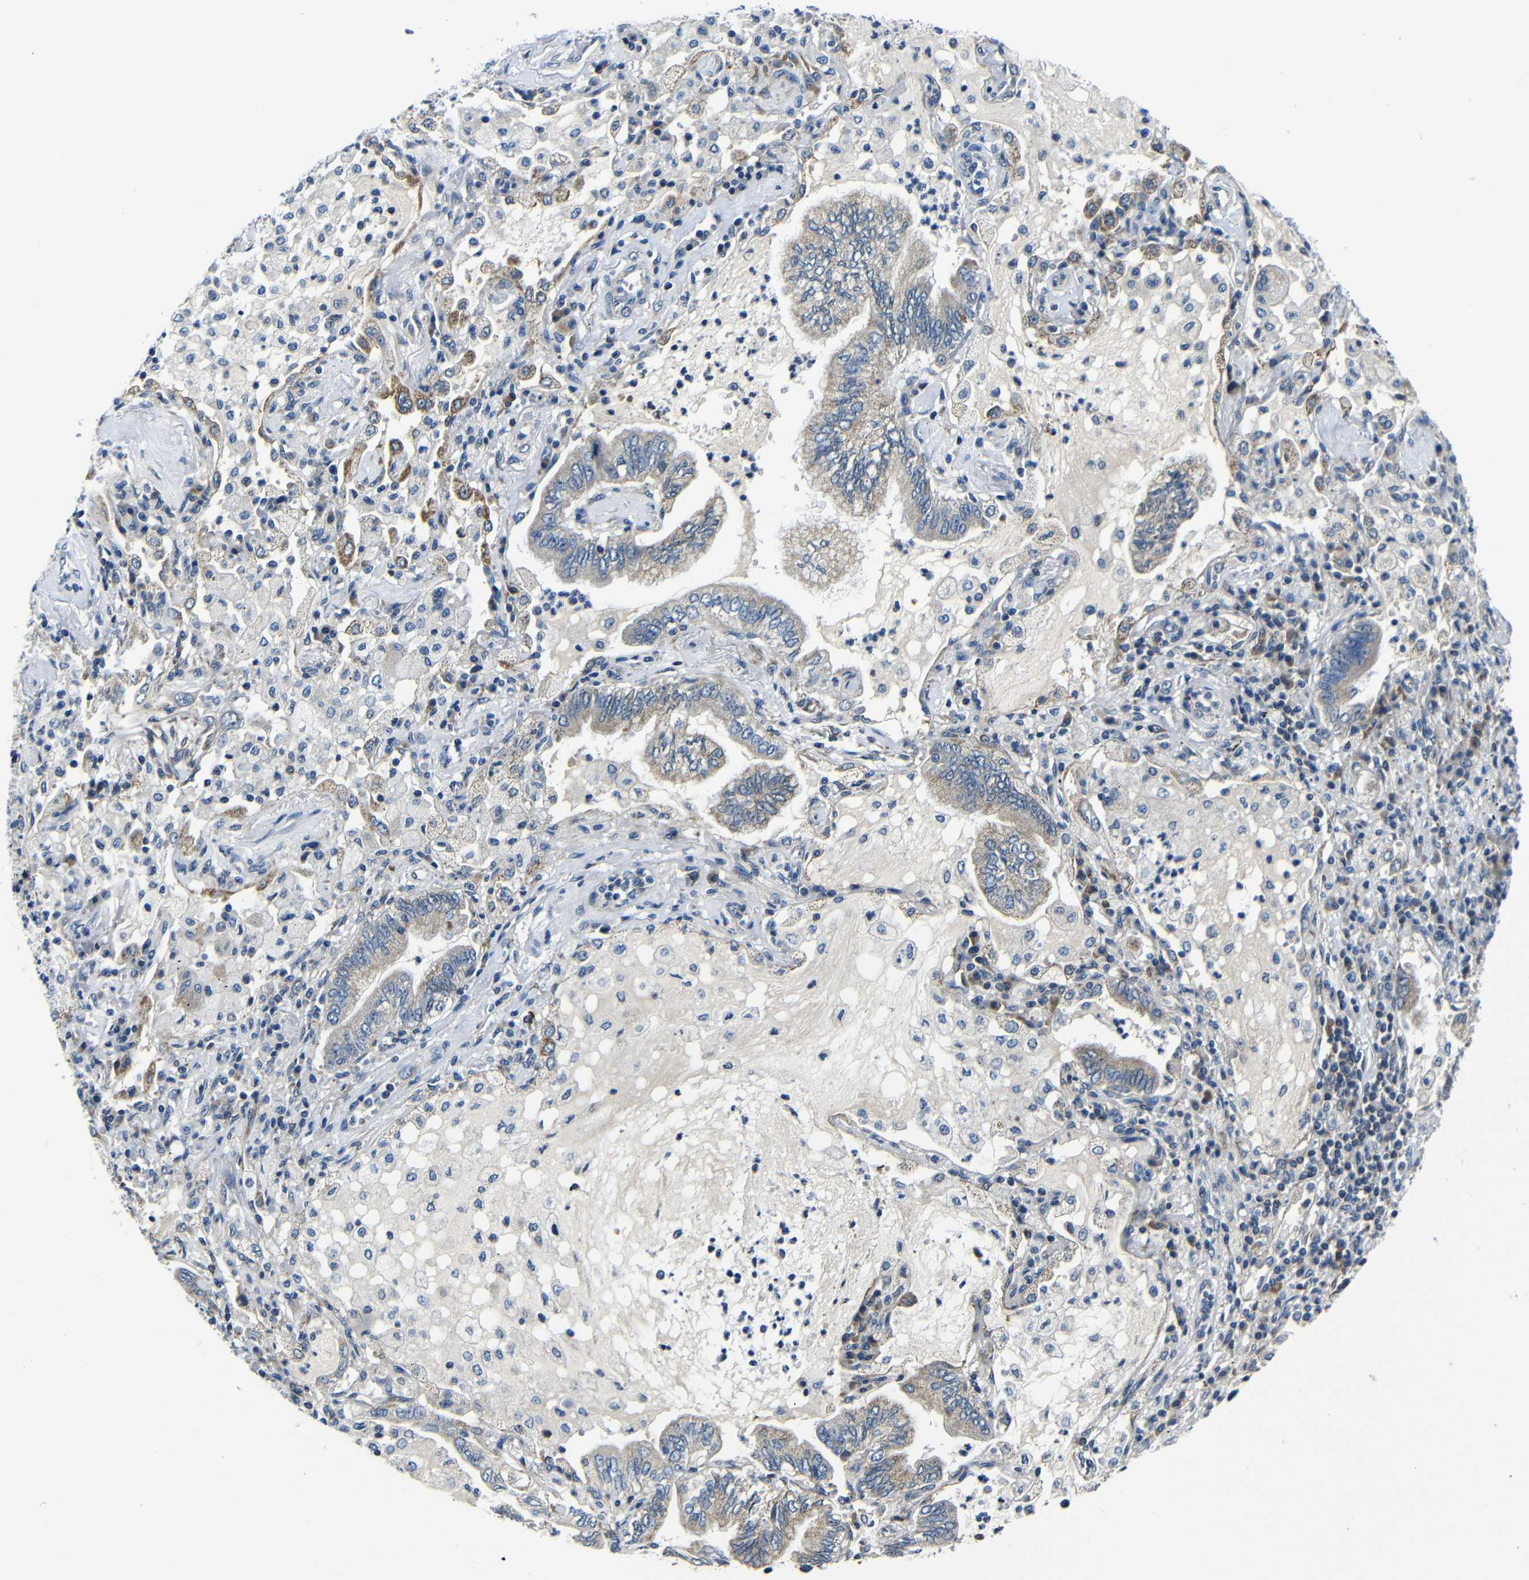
{"staining": {"intensity": "weak", "quantity": ">75%", "location": "cytoplasmic/membranous"}, "tissue": "lung cancer", "cell_type": "Tumor cells", "image_type": "cancer", "snomed": [{"axis": "morphology", "description": "Normal tissue, NOS"}, {"axis": "morphology", "description": "Adenocarcinoma, NOS"}, {"axis": "topography", "description": "Bronchus"}, {"axis": "topography", "description": "Lung"}], "caption": "Immunohistochemical staining of adenocarcinoma (lung) reveals low levels of weak cytoplasmic/membranous protein expression in approximately >75% of tumor cells. The staining was performed using DAB, with brown indicating positive protein expression. Nuclei are stained blue with hematoxylin.", "gene": "FKBP14", "patient": {"sex": "female", "age": 70}}